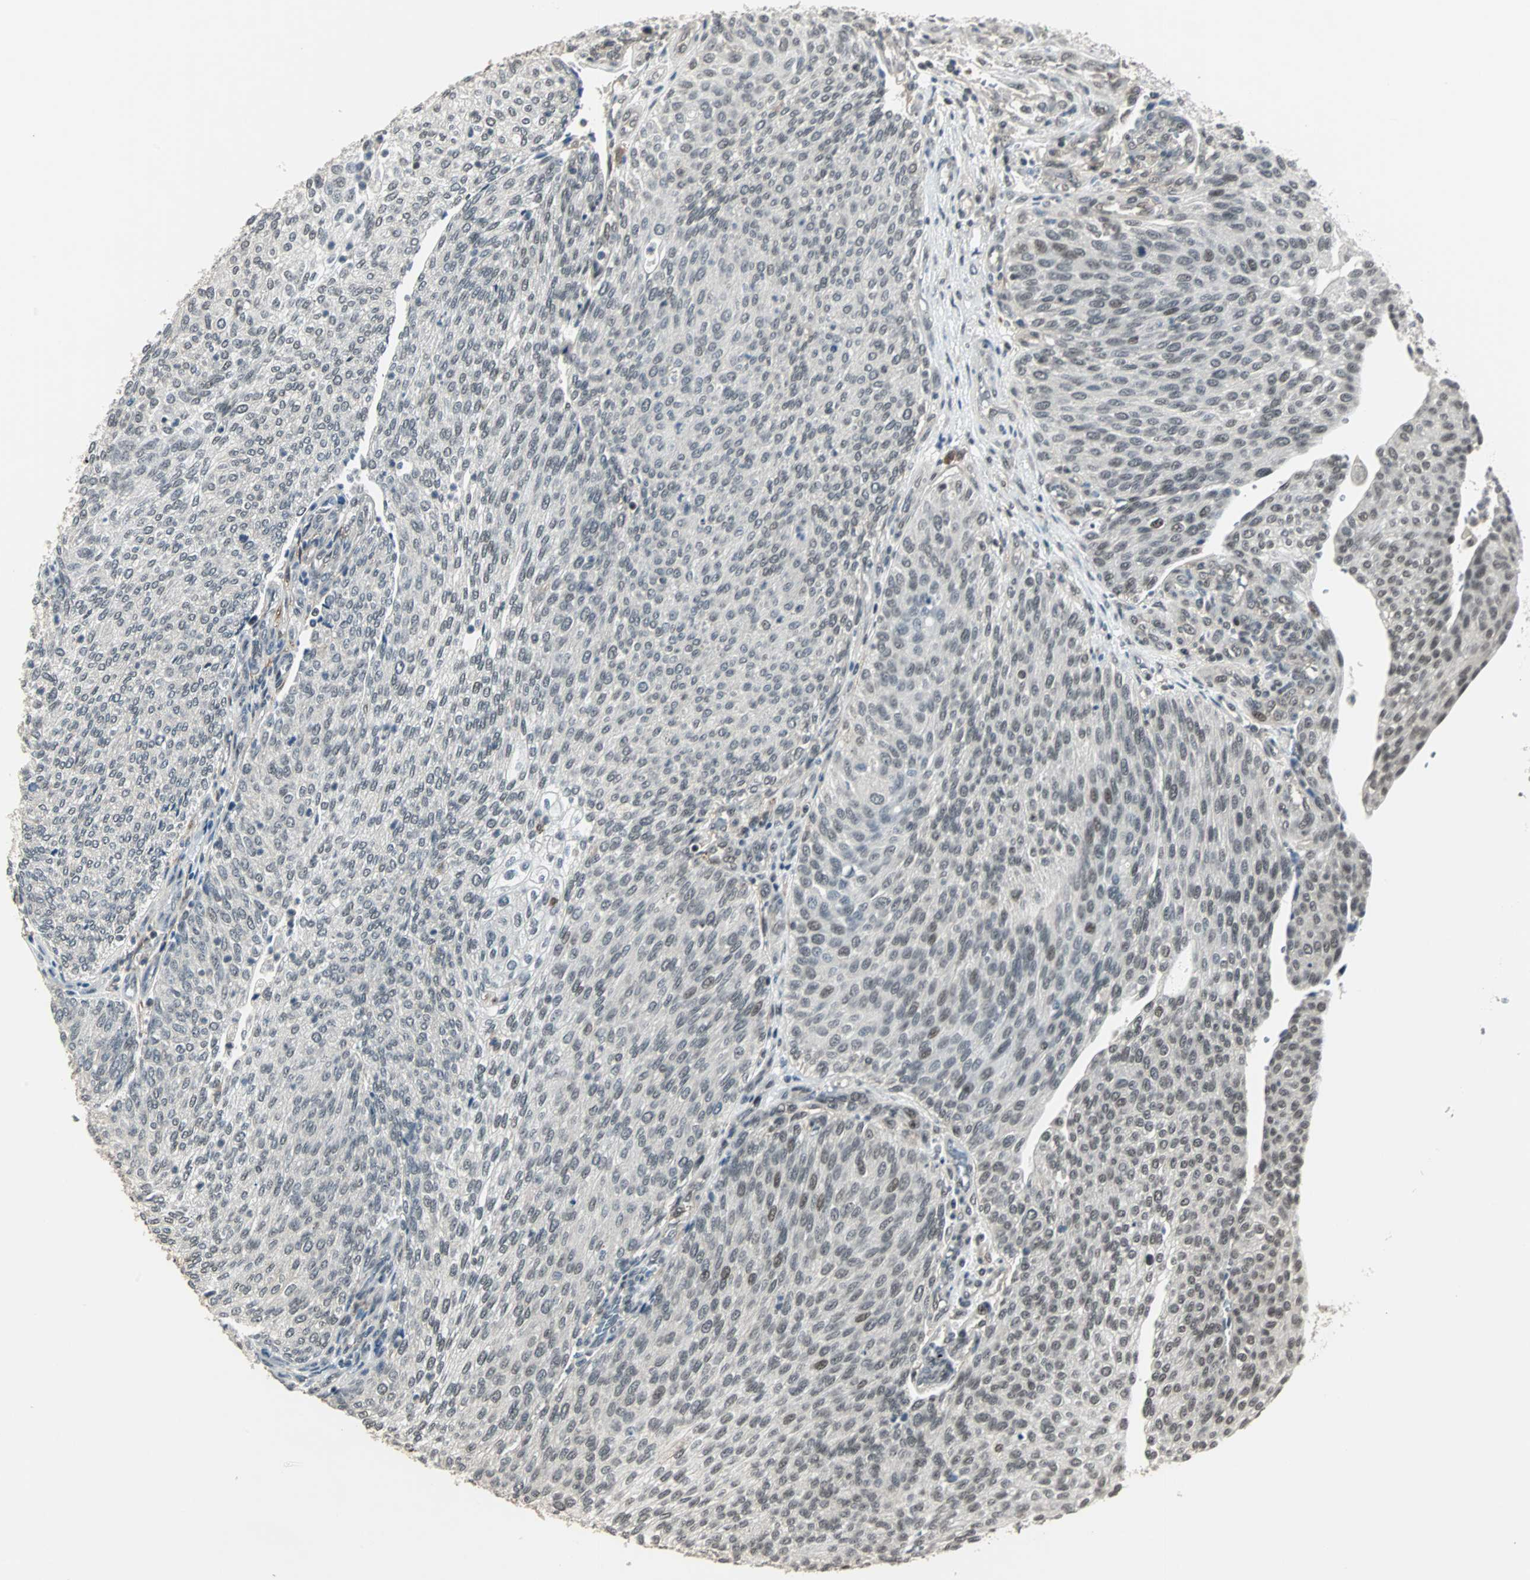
{"staining": {"intensity": "negative", "quantity": "none", "location": "none"}, "tissue": "urothelial cancer", "cell_type": "Tumor cells", "image_type": "cancer", "snomed": [{"axis": "morphology", "description": "Urothelial carcinoma, Low grade"}, {"axis": "topography", "description": "Urinary bladder"}], "caption": "The immunohistochemistry photomicrograph has no significant staining in tumor cells of urothelial carcinoma (low-grade) tissue. Nuclei are stained in blue.", "gene": "MKX", "patient": {"sex": "female", "age": 79}}